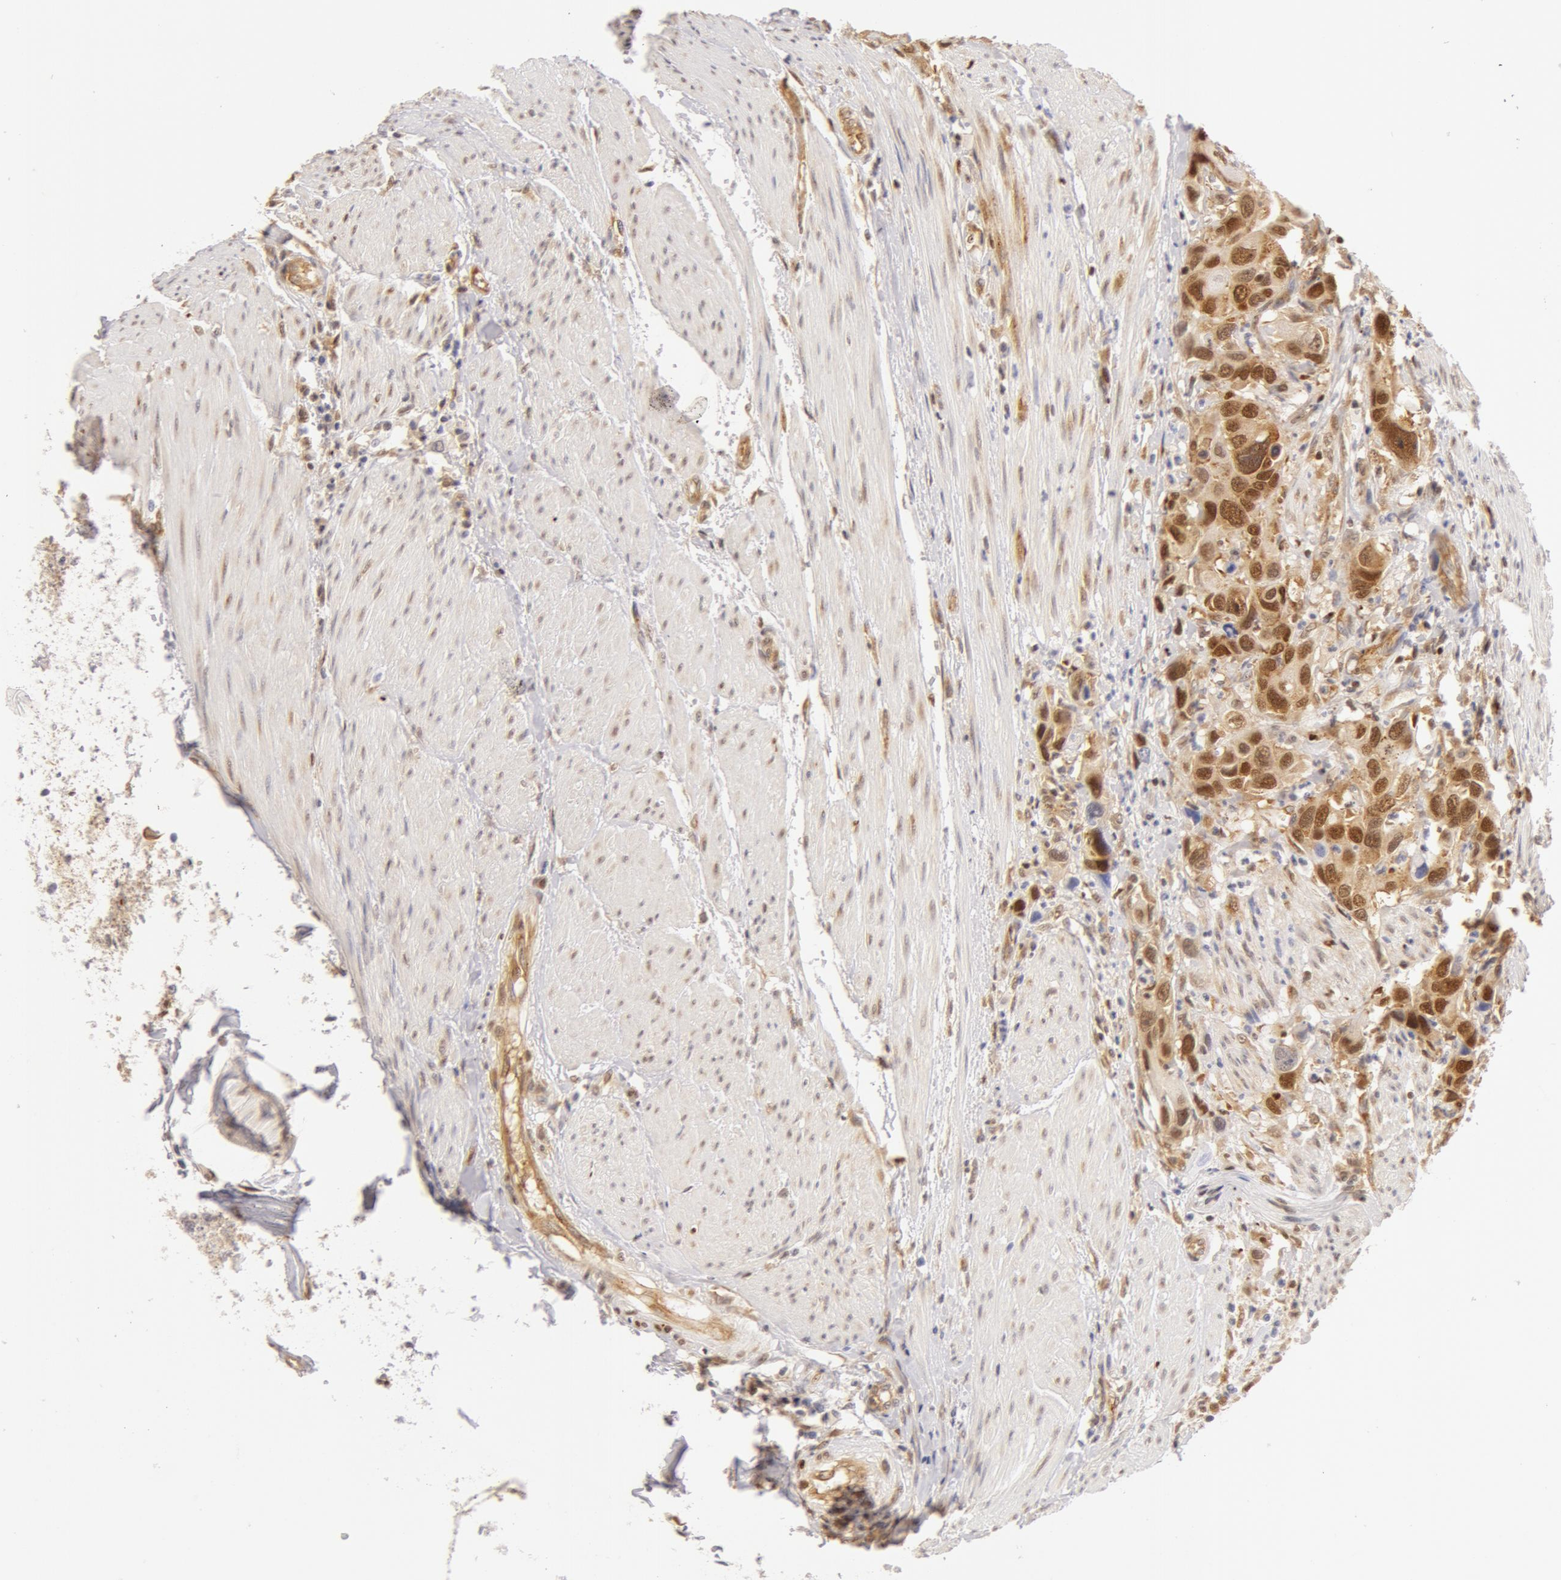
{"staining": {"intensity": "moderate", "quantity": ">75%", "location": "cytoplasmic/membranous"}, "tissue": "urothelial cancer", "cell_type": "Tumor cells", "image_type": "cancer", "snomed": [{"axis": "morphology", "description": "Urothelial carcinoma, High grade"}, {"axis": "topography", "description": "Urinary bladder"}], "caption": "Moderate cytoplasmic/membranous staining is identified in approximately >75% of tumor cells in urothelial cancer.", "gene": "DDX3Y", "patient": {"sex": "male", "age": 66}}